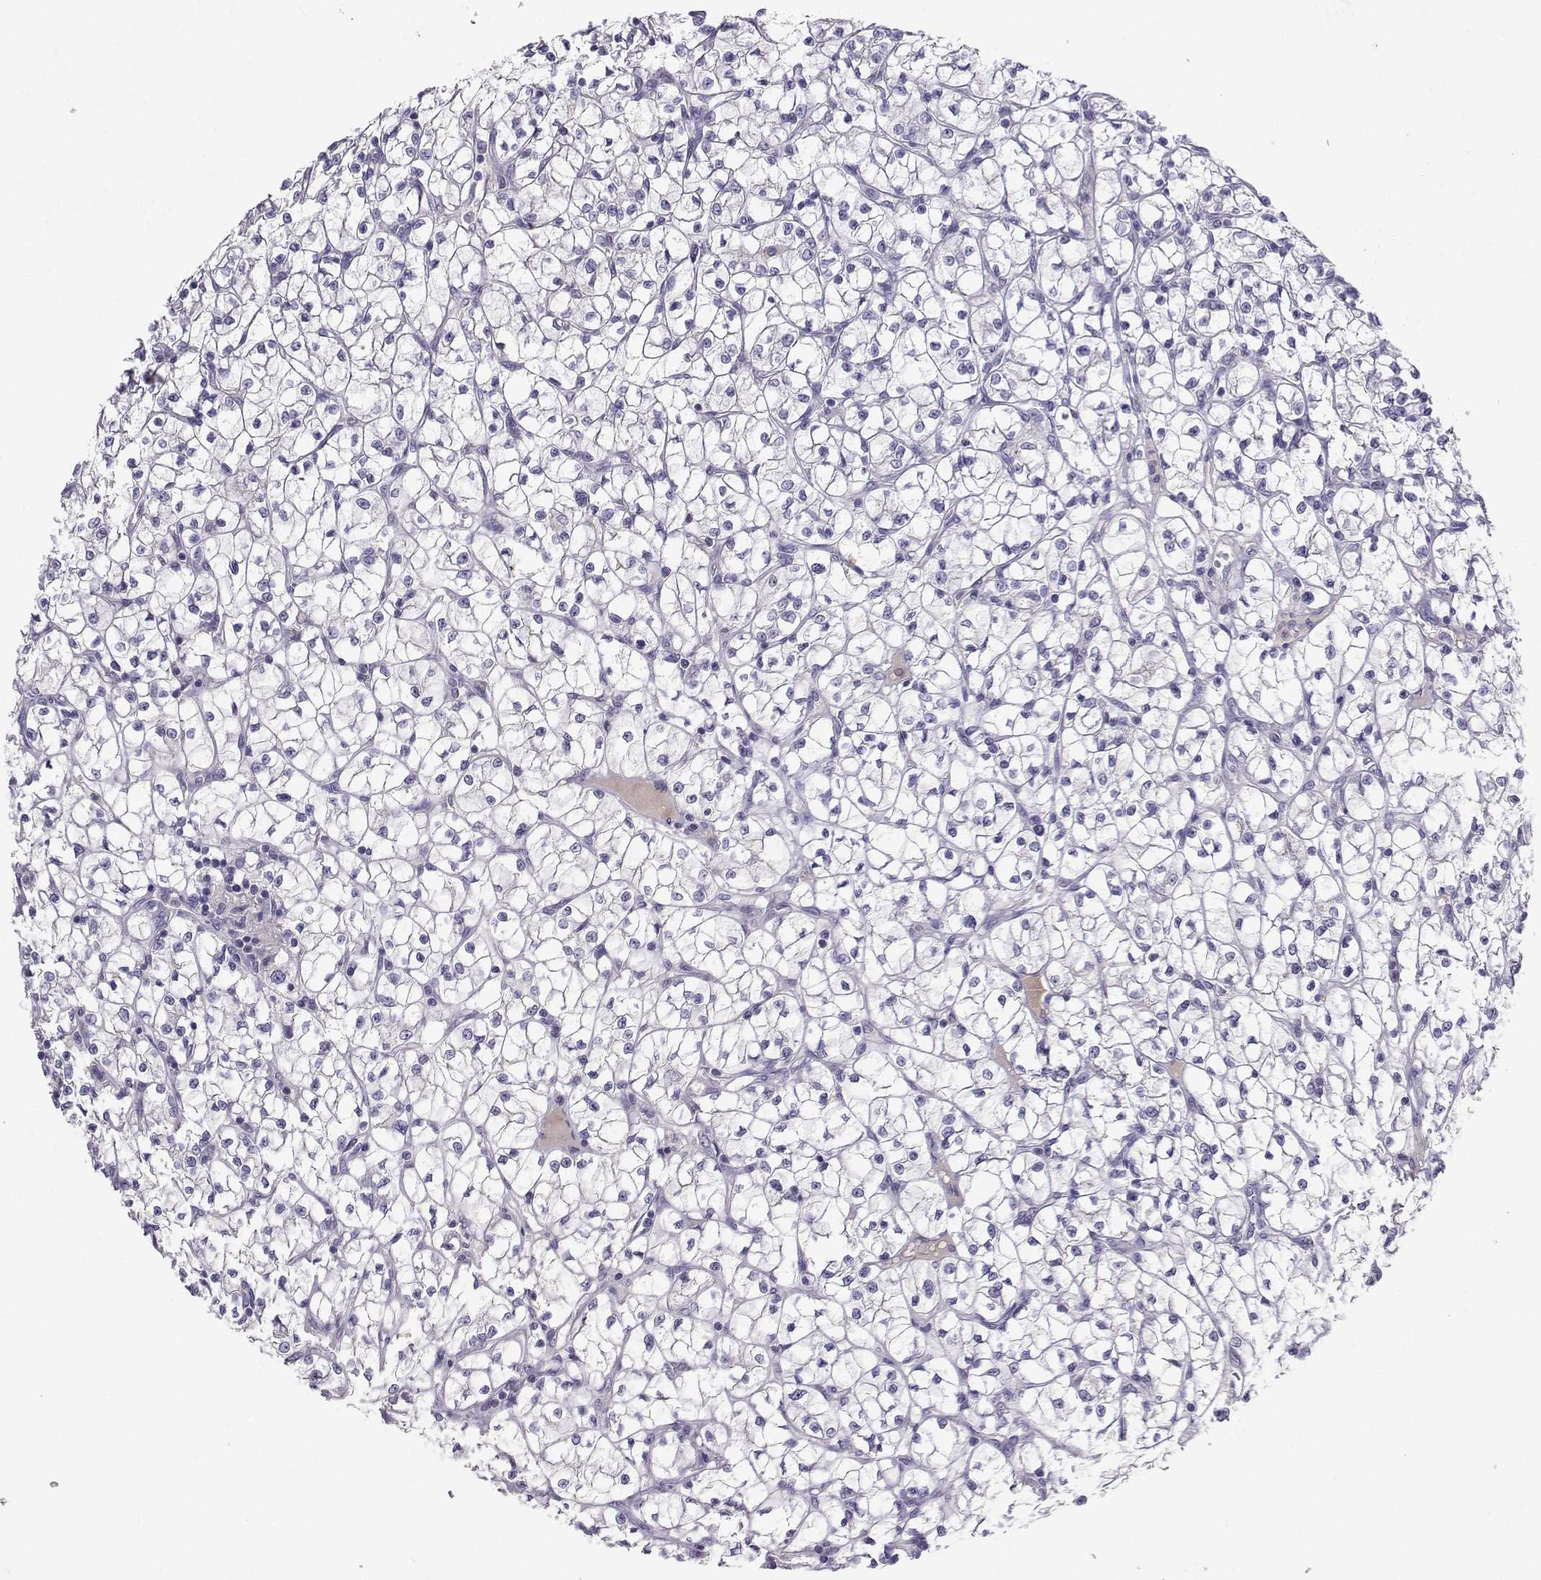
{"staining": {"intensity": "negative", "quantity": "none", "location": "none"}, "tissue": "renal cancer", "cell_type": "Tumor cells", "image_type": "cancer", "snomed": [{"axis": "morphology", "description": "Adenocarcinoma, NOS"}, {"axis": "topography", "description": "Kidney"}], "caption": "This photomicrograph is of renal cancer (adenocarcinoma) stained with immunohistochemistry to label a protein in brown with the nuclei are counter-stained blue. There is no expression in tumor cells.", "gene": "GRIK4", "patient": {"sex": "female", "age": 64}}